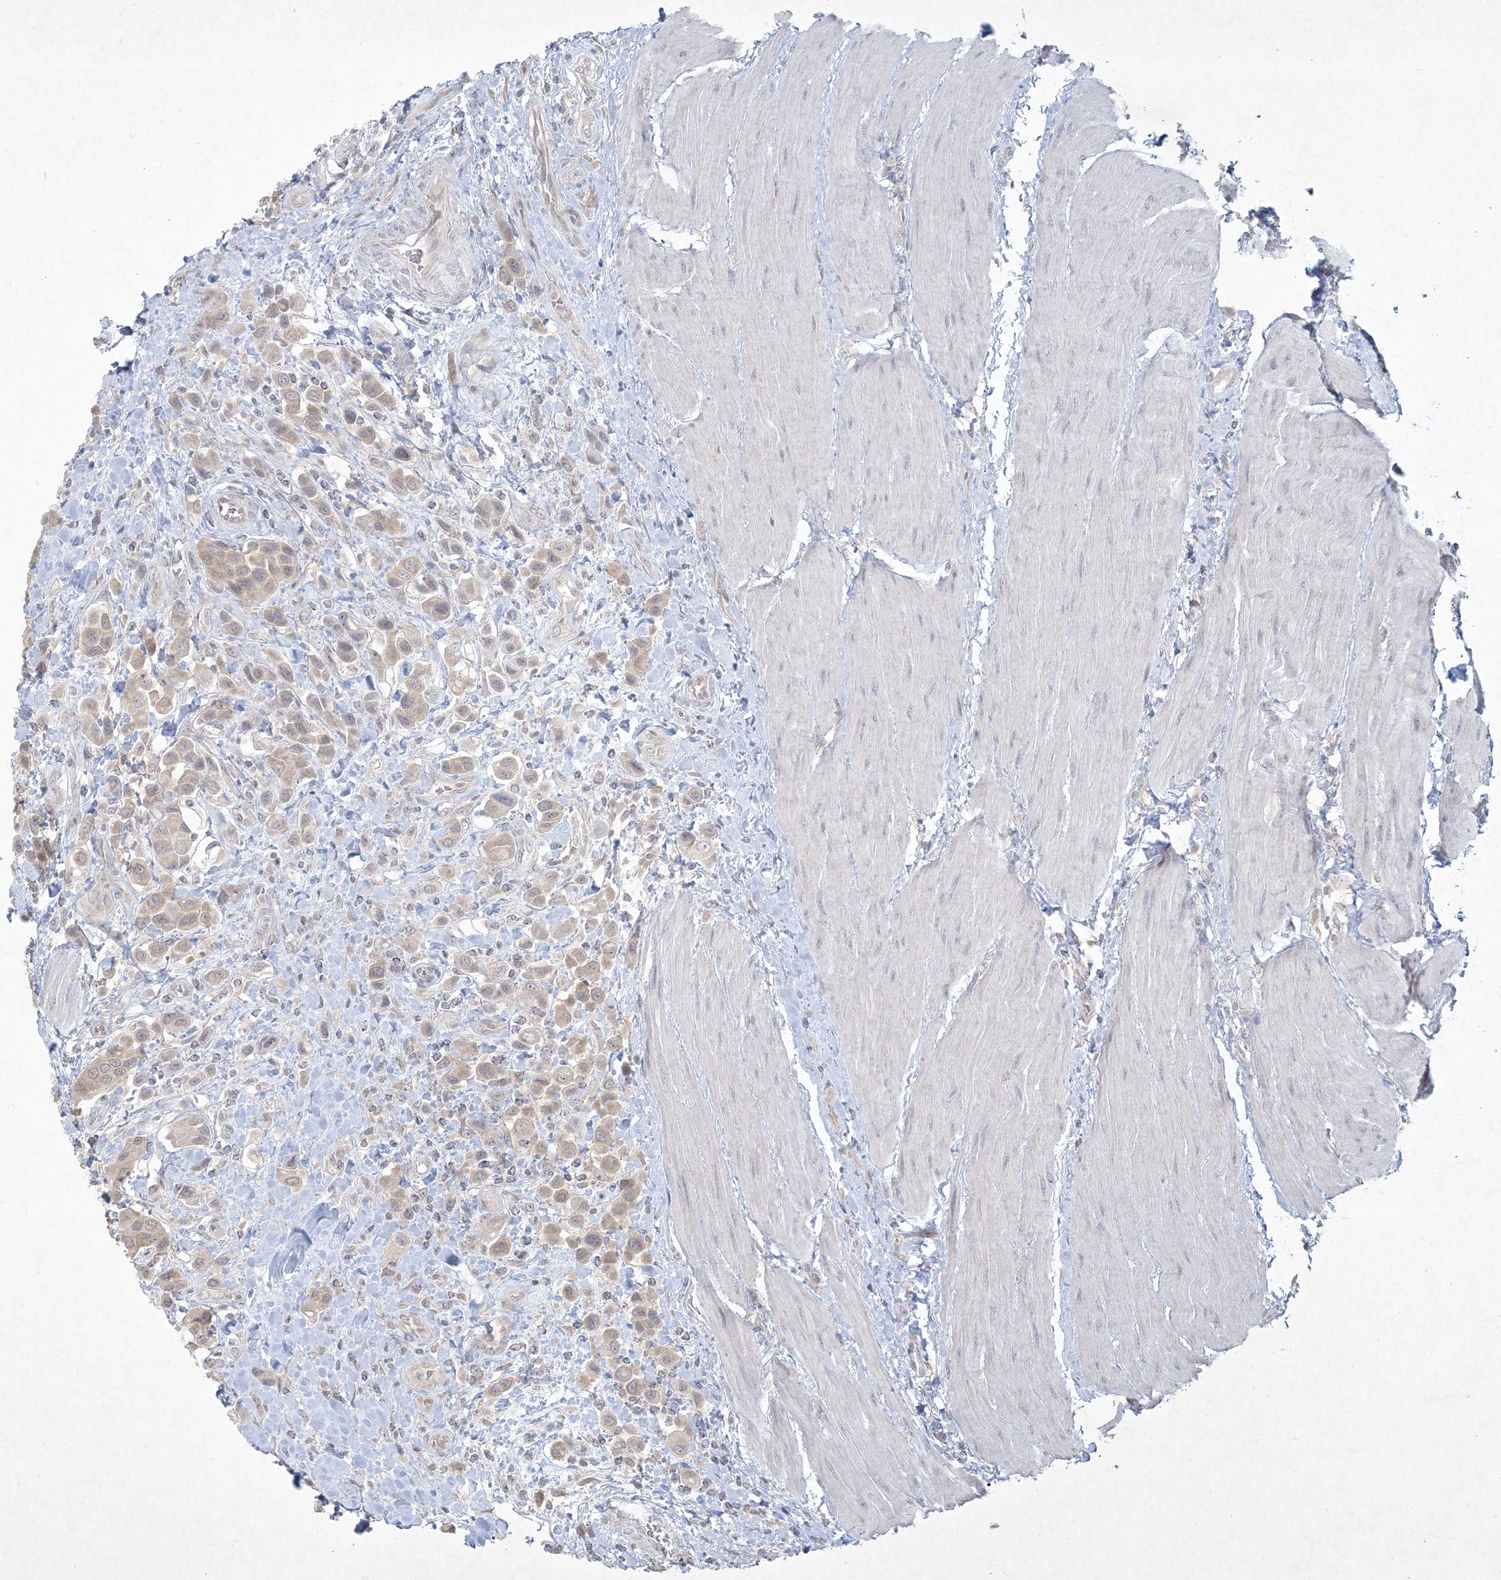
{"staining": {"intensity": "weak", "quantity": ">75%", "location": "cytoplasmic/membranous"}, "tissue": "urothelial cancer", "cell_type": "Tumor cells", "image_type": "cancer", "snomed": [{"axis": "morphology", "description": "Urothelial carcinoma, High grade"}, {"axis": "topography", "description": "Urinary bladder"}], "caption": "Human high-grade urothelial carcinoma stained with a brown dye shows weak cytoplasmic/membranous positive expression in approximately >75% of tumor cells.", "gene": "NRBP2", "patient": {"sex": "male", "age": 50}}